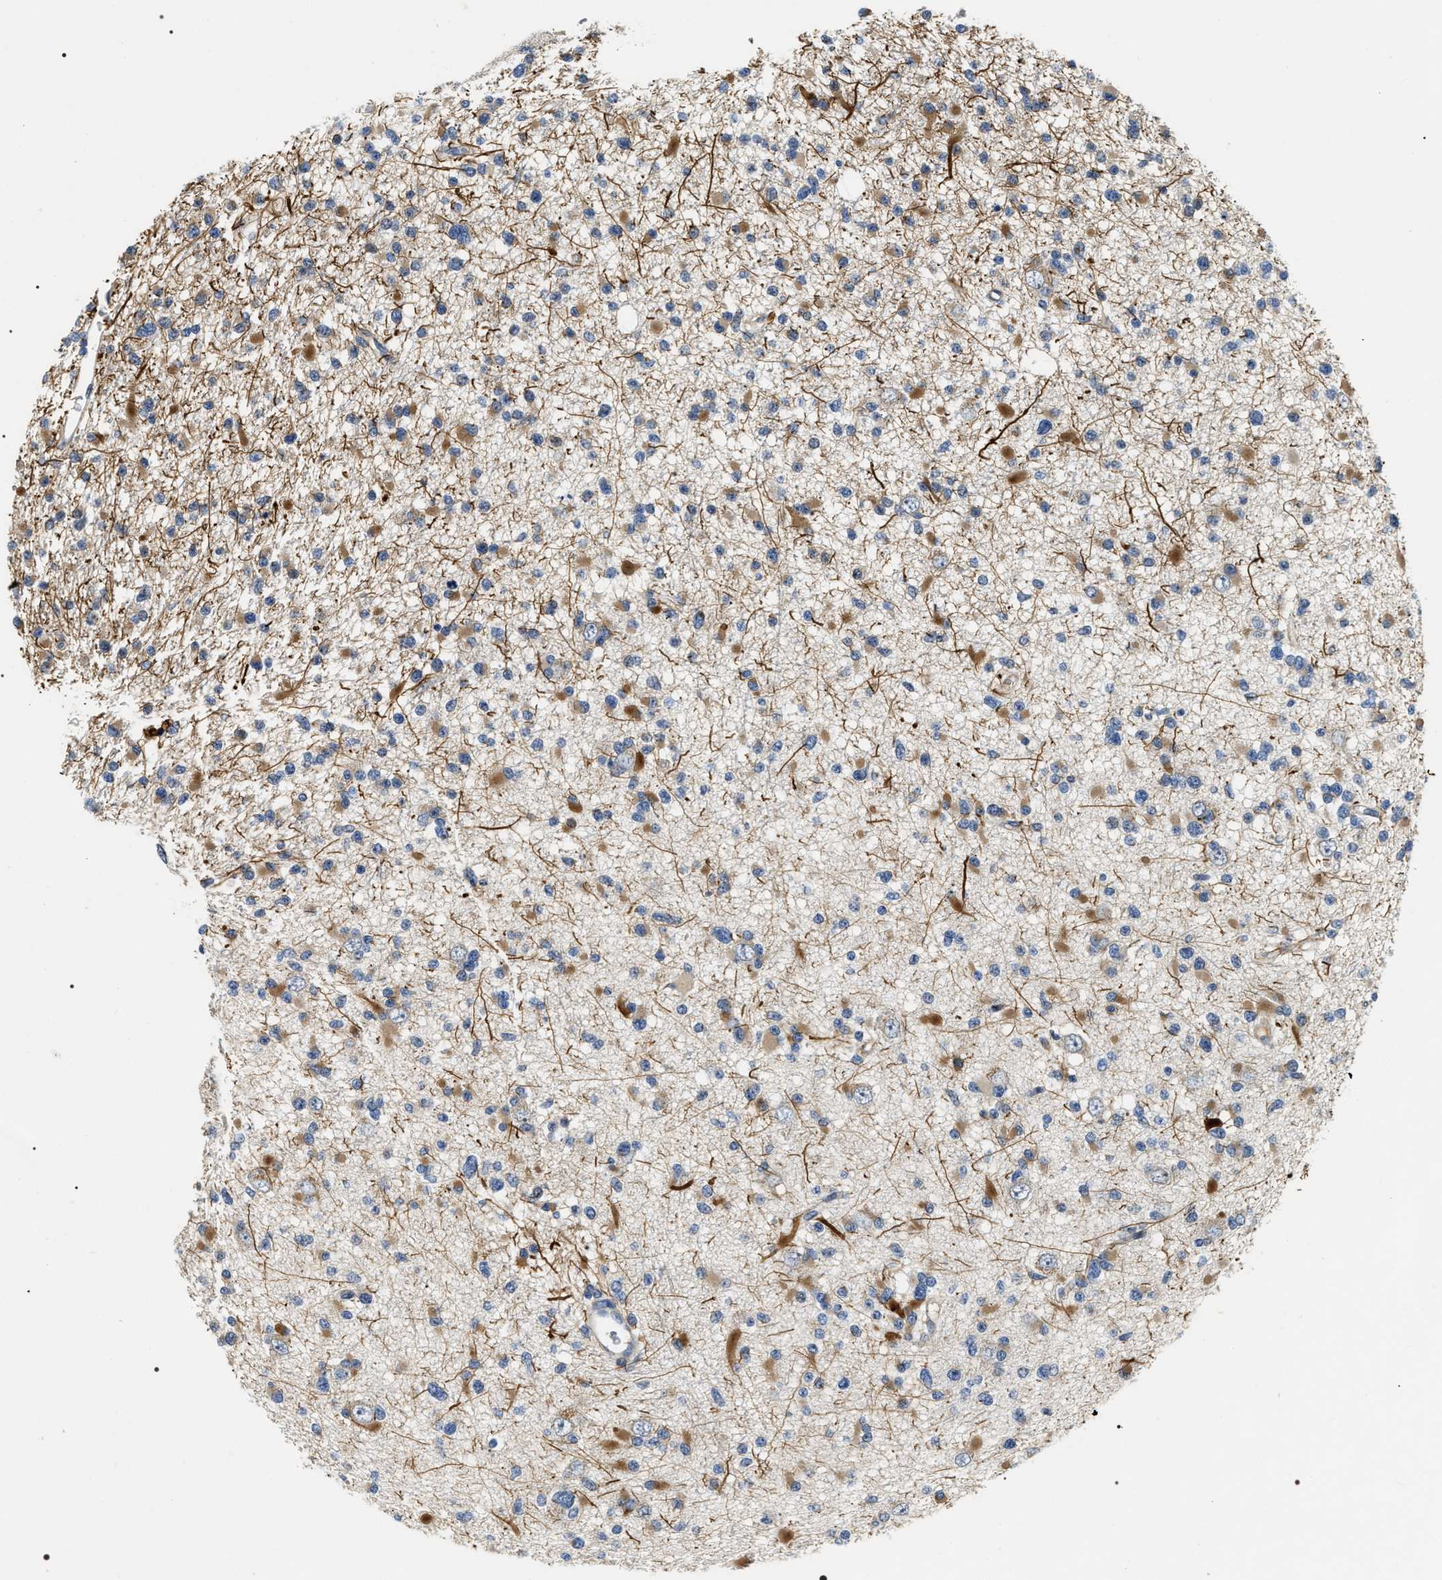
{"staining": {"intensity": "moderate", "quantity": "25%-75%", "location": "cytoplasmic/membranous"}, "tissue": "glioma", "cell_type": "Tumor cells", "image_type": "cancer", "snomed": [{"axis": "morphology", "description": "Glioma, malignant, High grade"}, {"axis": "topography", "description": "Brain"}], "caption": "Malignant glioma (high-grade) tissue demonstrates moderate cytoplasmic/membranous positivity in approximately 25%-75% of tumor cells, visualized by immunohistochemistry.", "gene": "IFT81", "patient": {"sex": "male", "age": 69}}